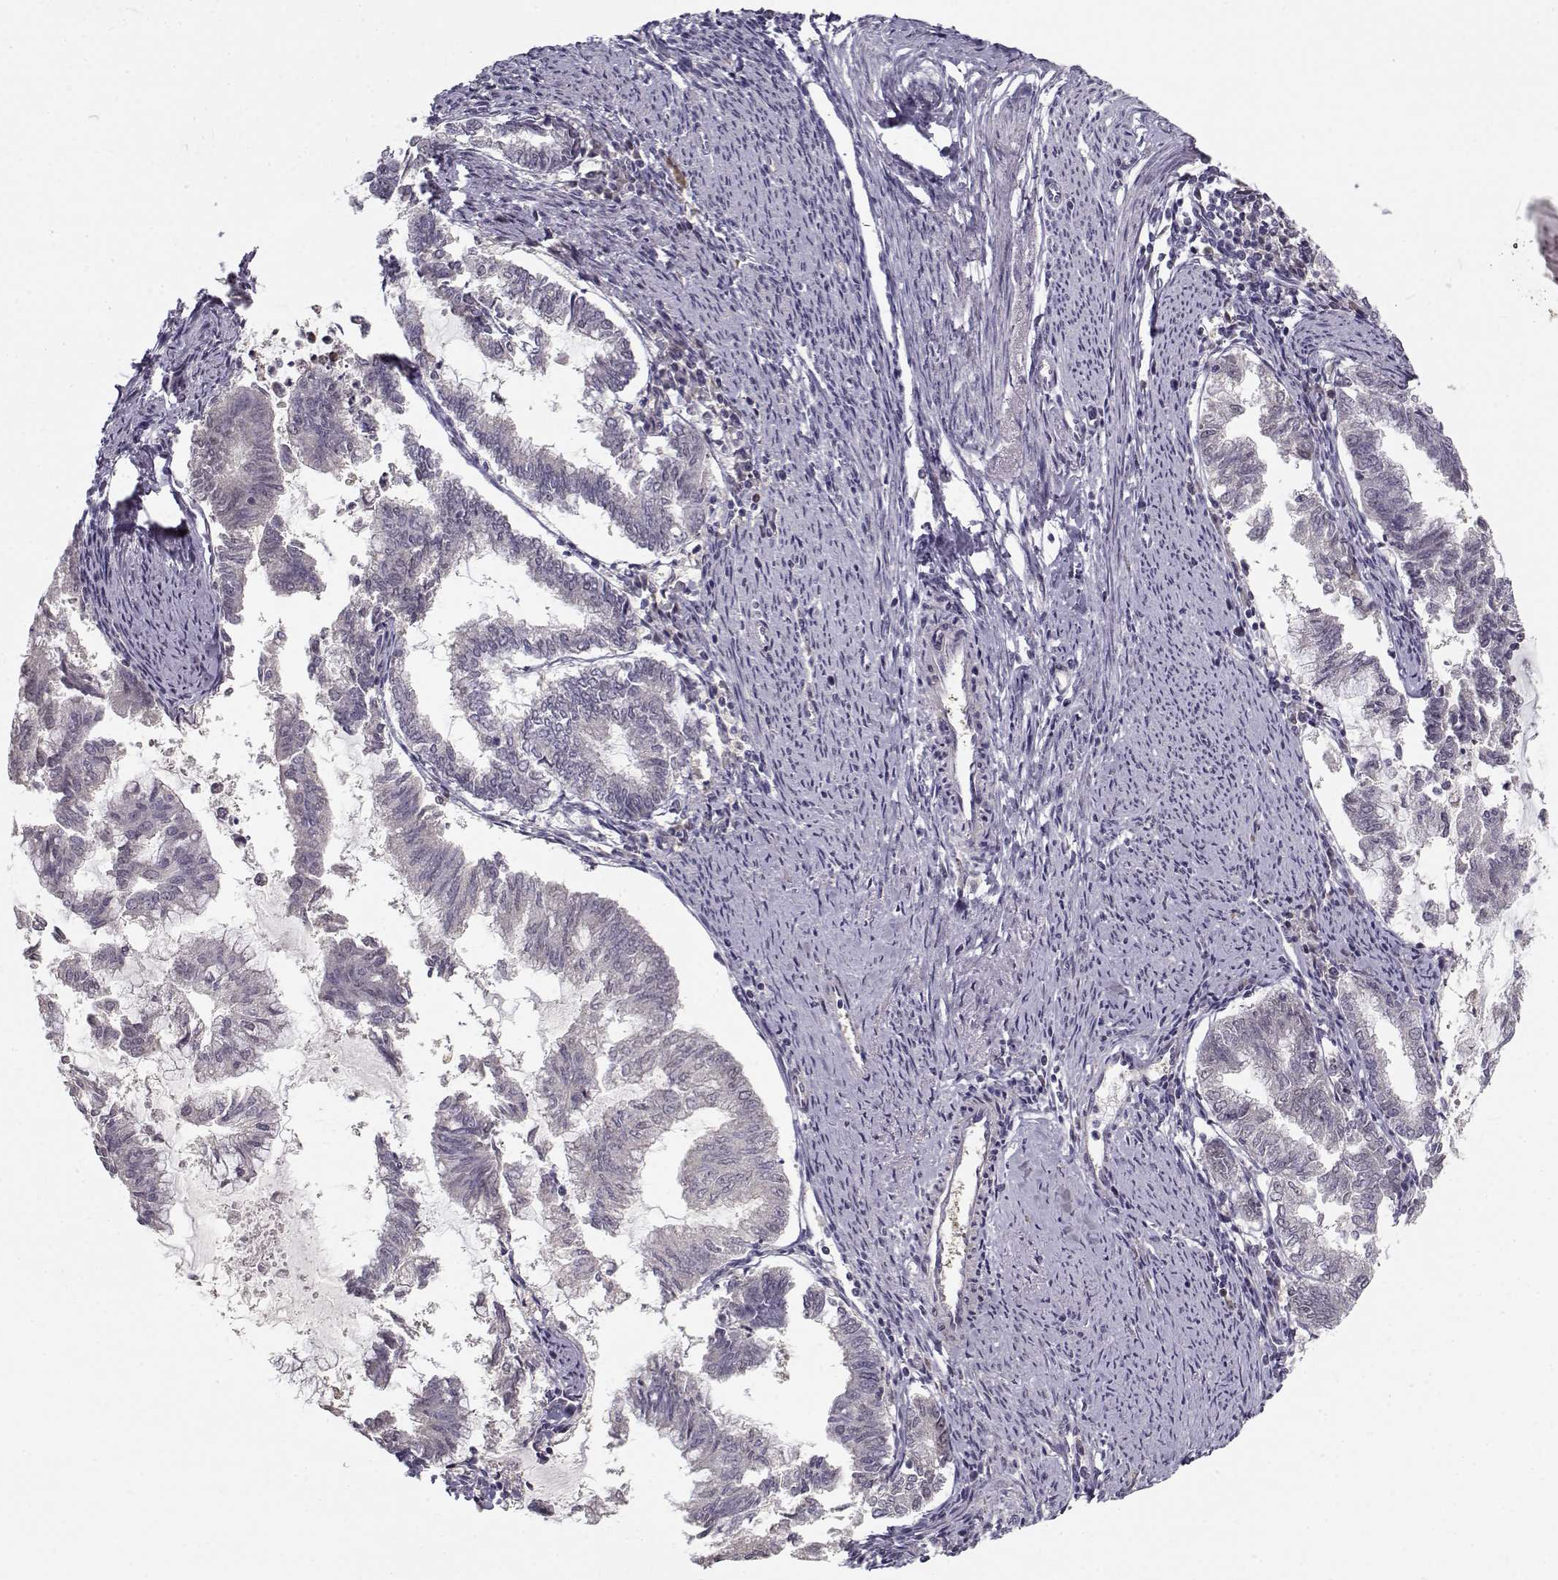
{"staining": {"intensity": "negative", "quantity": "none", "location": "none"}, "tissue": "endometrial cancer", "cell_type": "Tumor cells", "image_type": "cancer", "snomed": [{"axis": "morphology", "description": "Adenocarcinoma, NOS"}, {"axis": "topography", "description": "Endometrium"}], "caption": "This is an immunohistochemistry image of human adenocarcinoma (endometrial). There is no positivity in tumor cells.", "gene": "RGS9BP", "patient": {"sex": "female", "age": 79}}